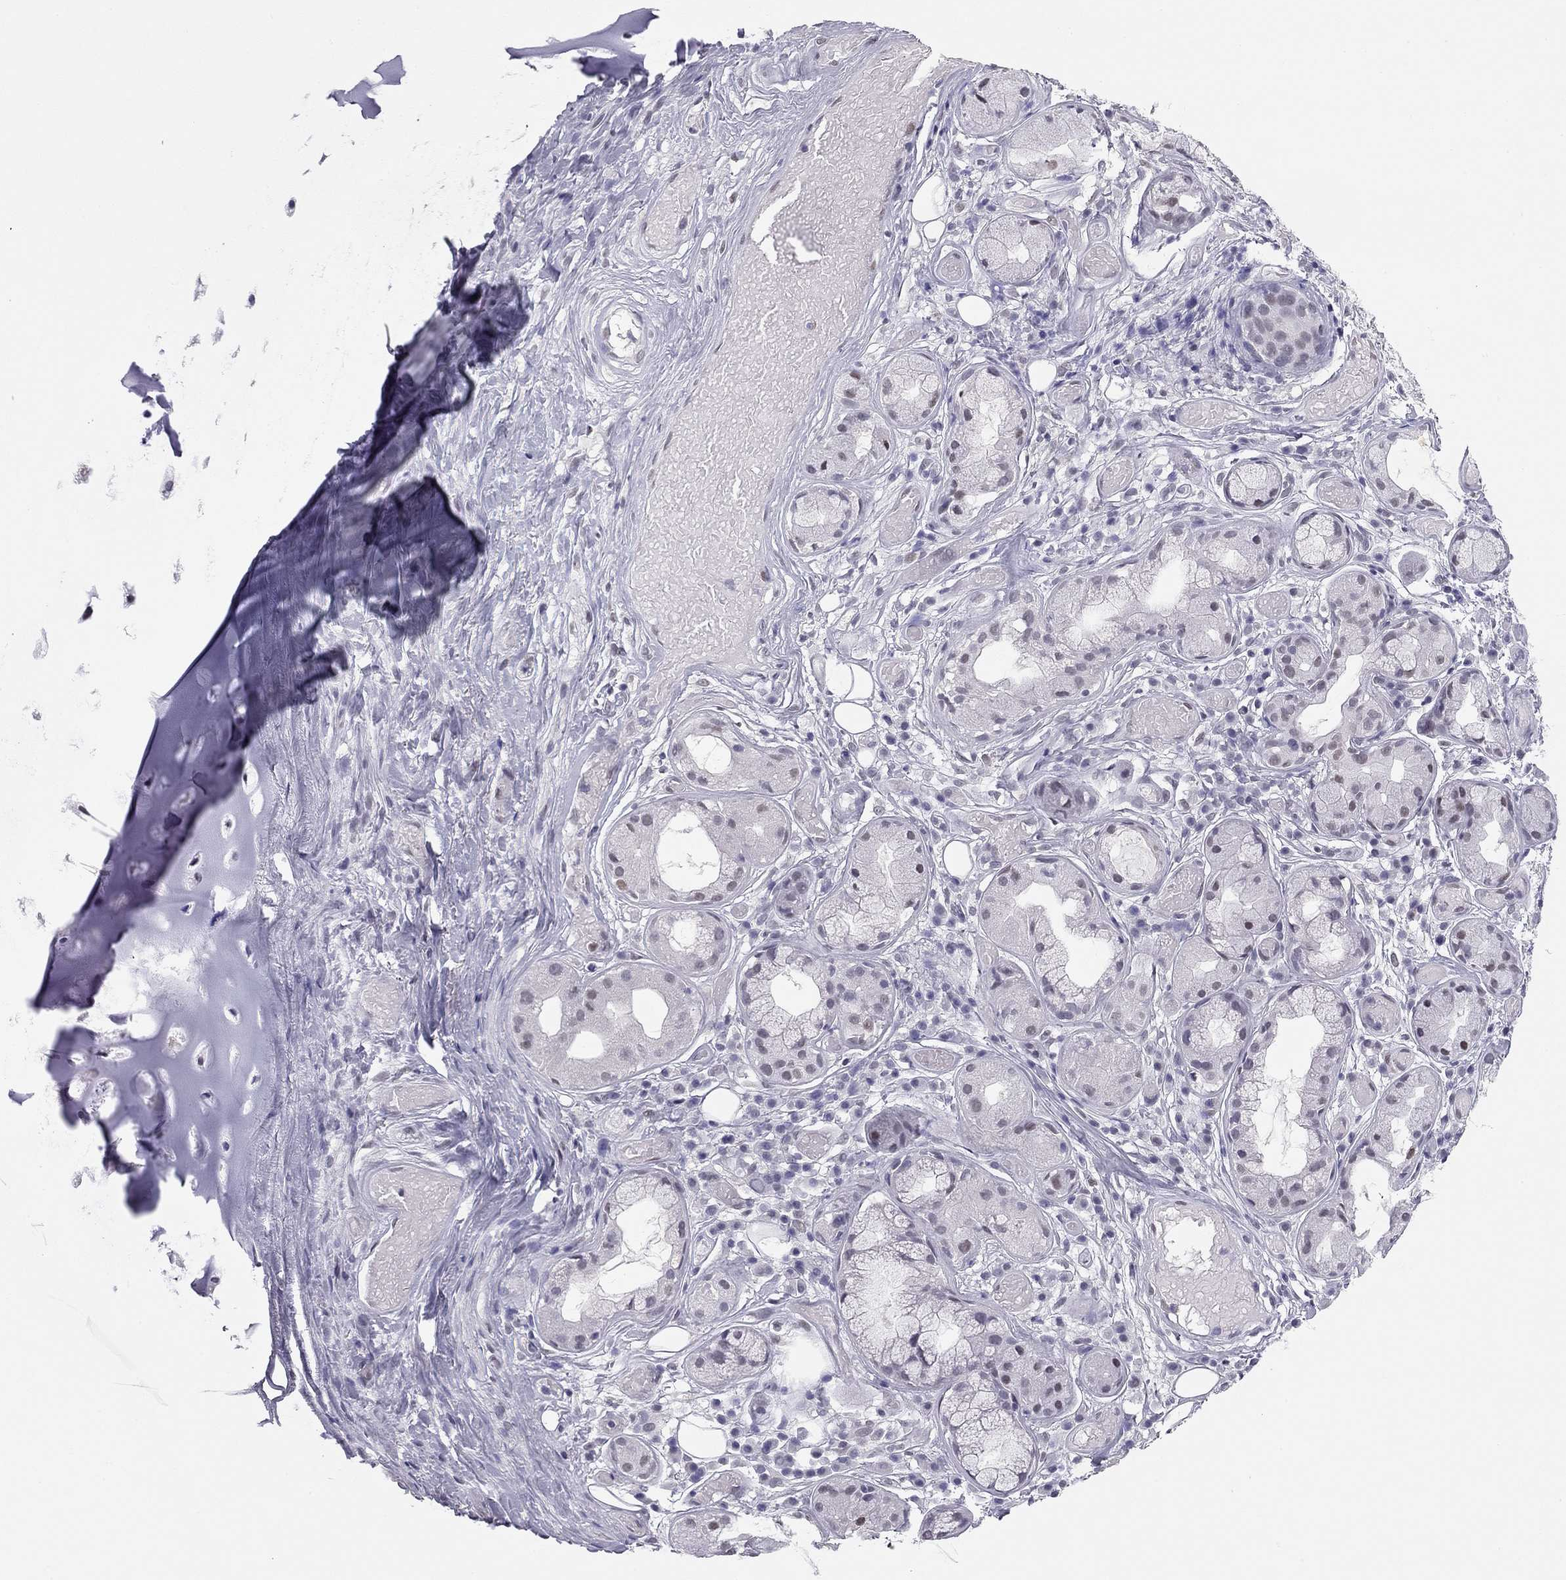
{"staining": {"intensity": "negative", "quantity": "none", "location": "none"}, "tissue": "soft tissue", "cell_type": "Fibroblasts", "image_type": "normal", "snomed": [{"axis": "morphology", "description": "Normal tissue, NOS"}, {"axis": "topography", "description": "Cartilage tissue"}], "caption": "This is a image of immunohistochemistry staining of benign soft tissue, which shows no expression in fibroblasts.", "gene": "DOT1L", "patient": {"sex": "male", "age": 62}}